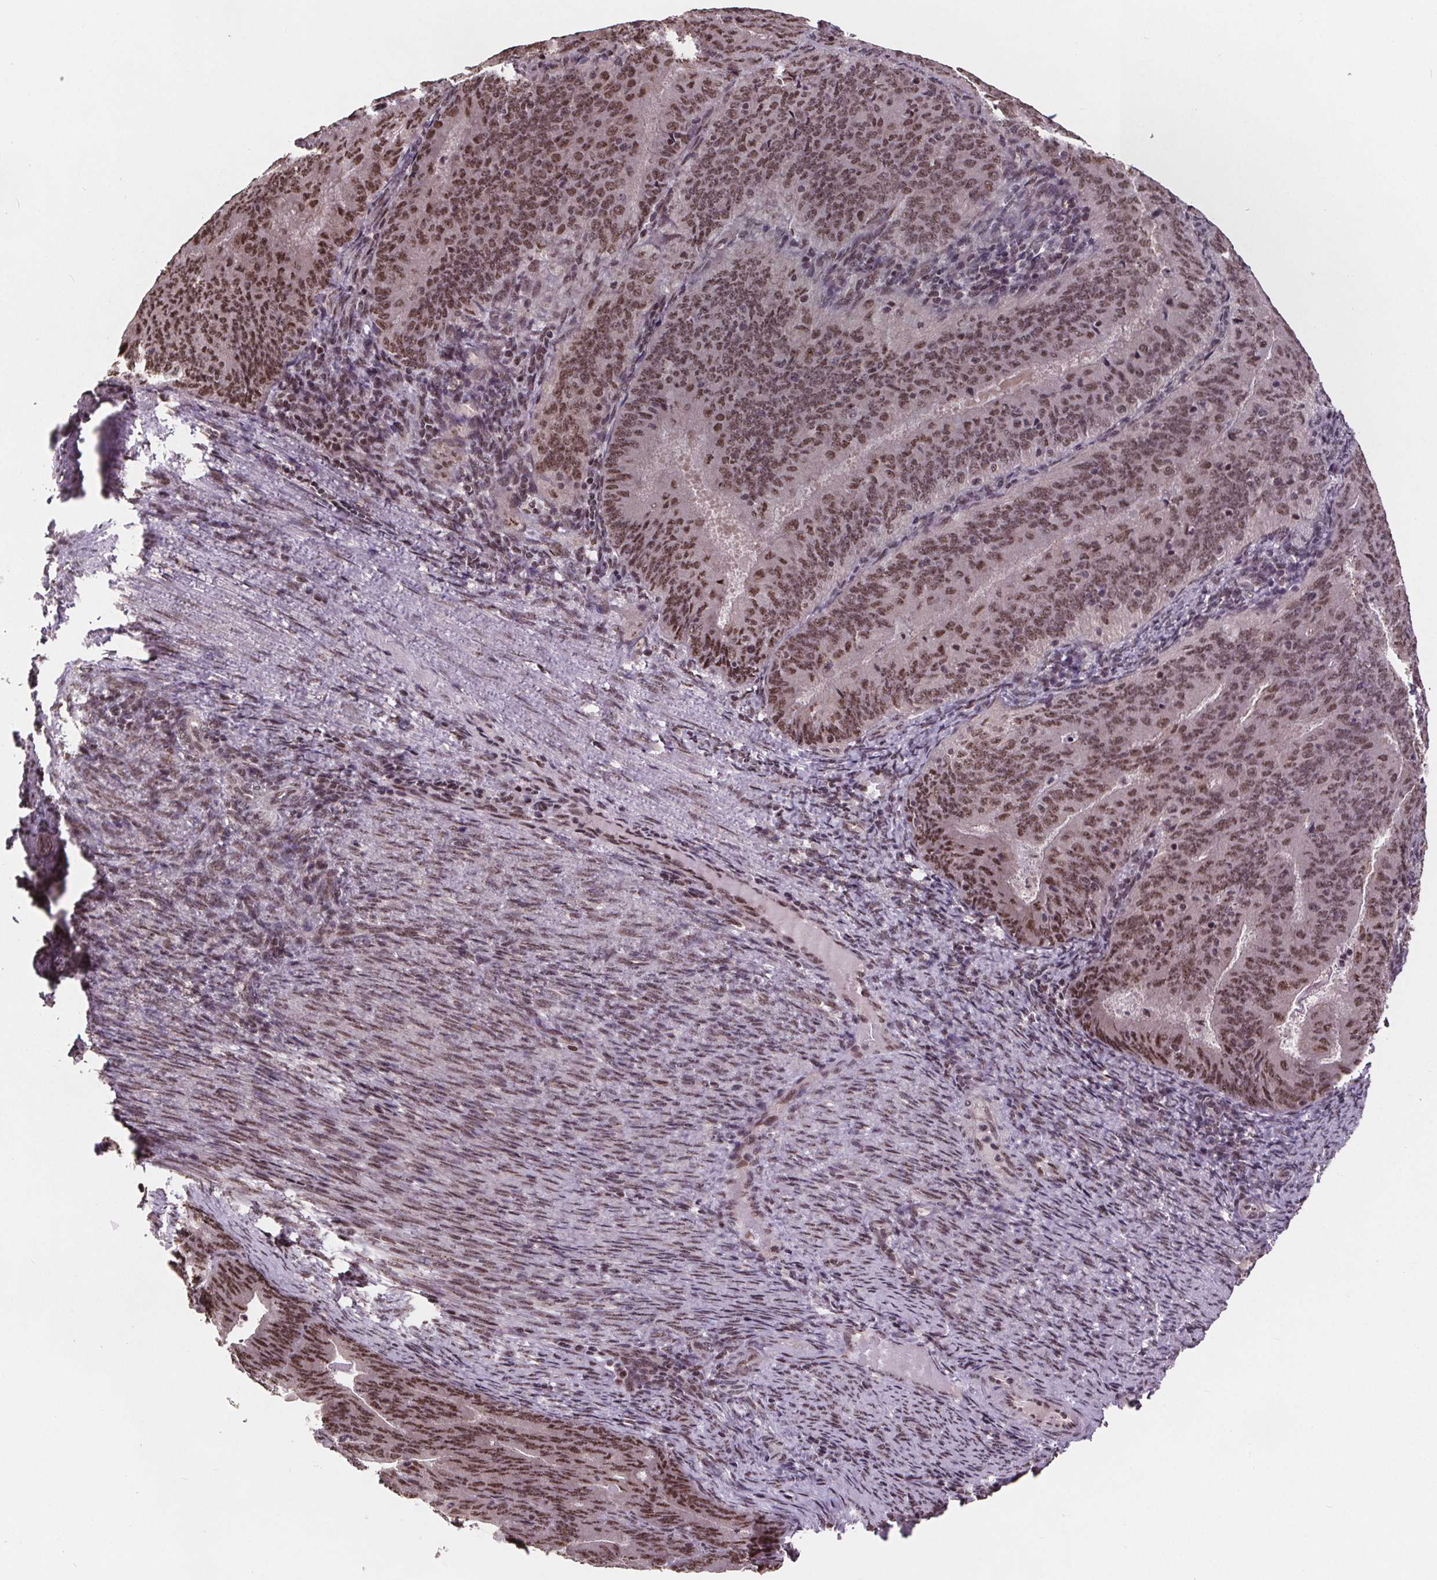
{"staining": {"intensity": "moderate", "quantity": ">75%", "location": "nuclear"}, "tissue": "endometrial cancer", "cell_type": "Tumor cells", "image_type": "cancer", "snomed": [{"axis": "morphology", "description": "Adenocarcinoma, NOS"}, {"axis": "topography", "description": "Endometrium"}], "caption": "Human endometrial cancer stained with a protein marker reveals moderate staining in tumor cells.", "gene": "JARID2", "patient": {"sex": "female", "age": 57}}